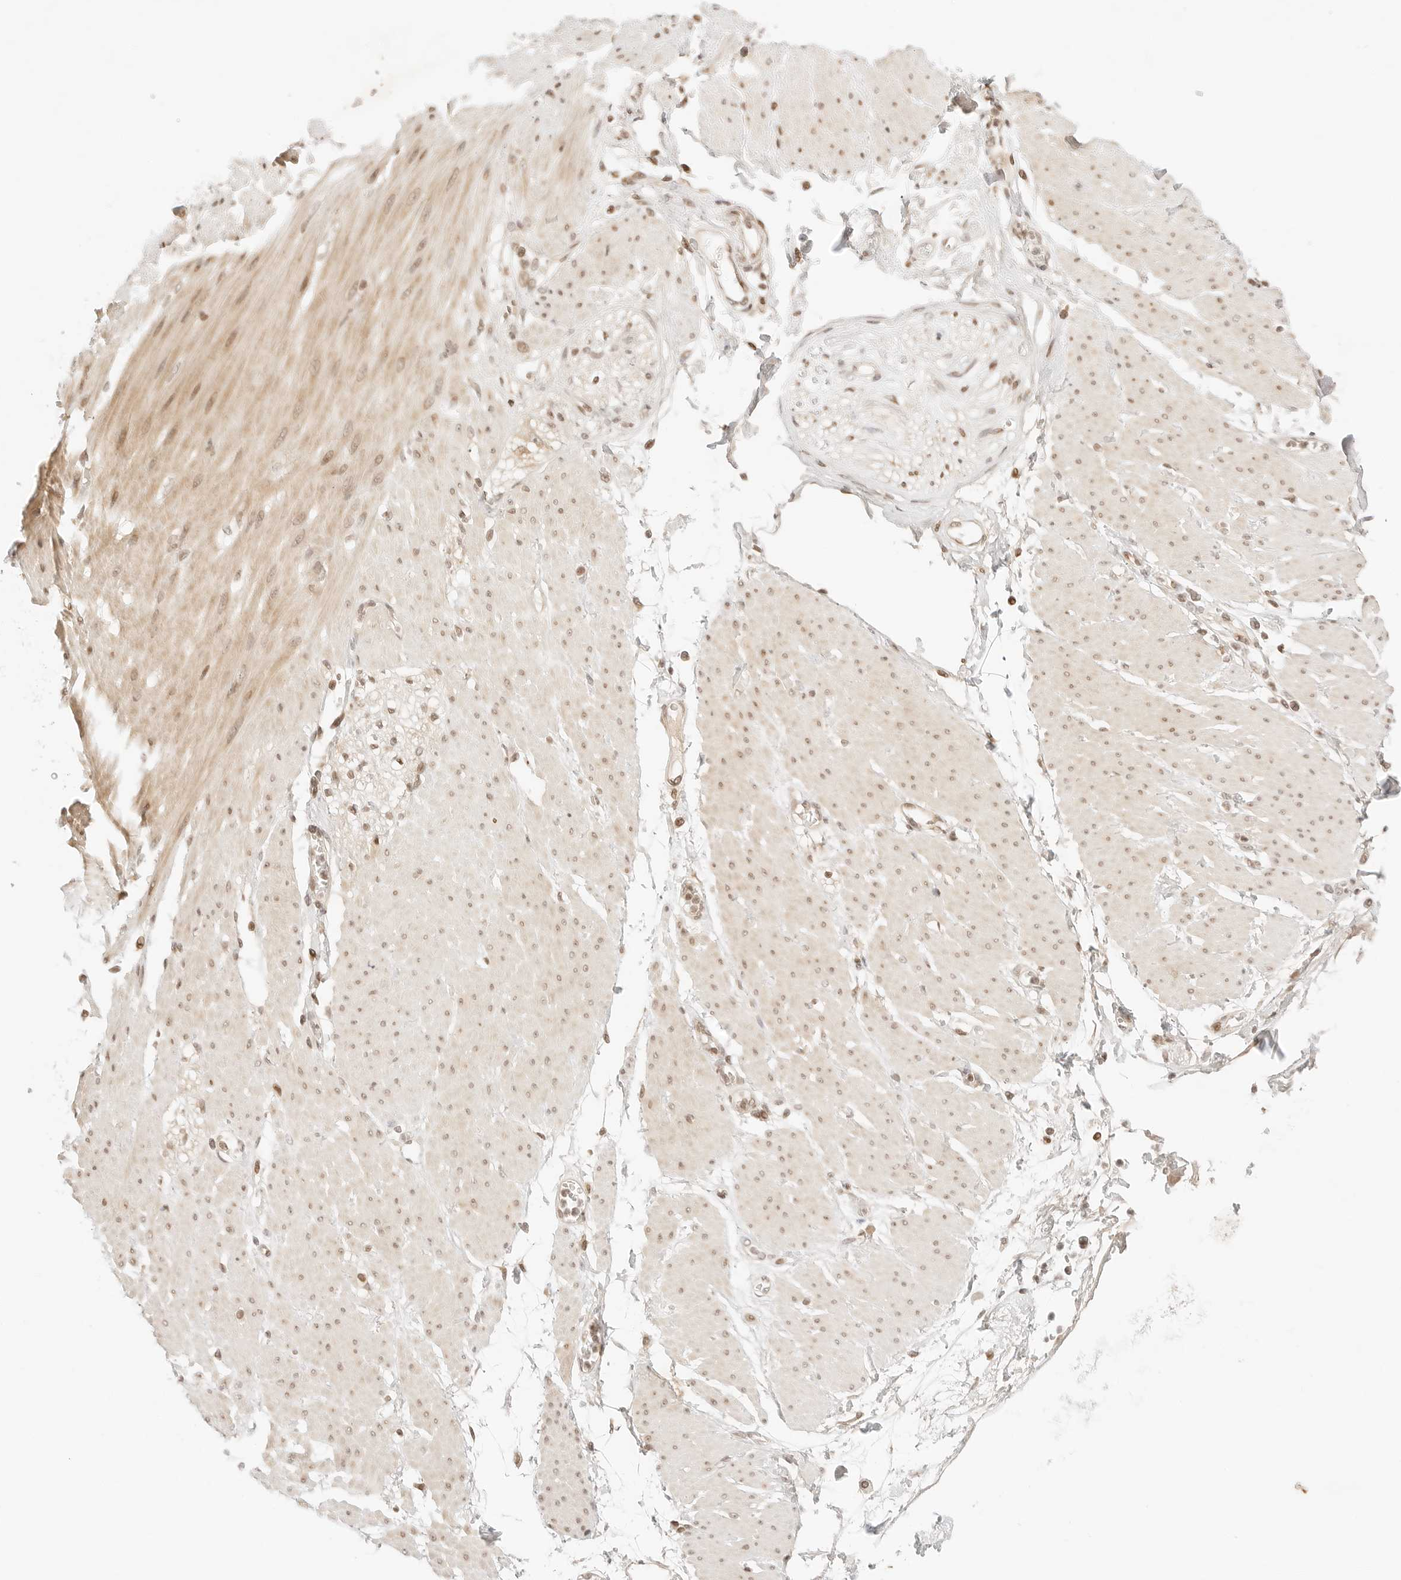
{"staining": {"intensity": "moderate", "quantity": "25%-75%", "location": "cytoplasmic/membranous,nuclear"}, "tissue": "adipose tissue", "cell_type": "Adipocytes", "image_type": "normal", "snomed": [{"axis": "morphology", "description": "Normal tissue, NOS"}, {"axis": "morphology", "description": "Adenocarcinoma, NOS"}, {"axis": "topography", "description": "Duodenum"}, {"axis": "topography", "description": "Peripheral nerve tissue"}], "caption": "Unremarkable adipose tissue was stained to show a protein in brown. There is medium levels of moderate cytoplasmic/membranous,nuclear positivity in approximately 25%-75% of adipocytes.", "gene": "RPS6KL1", "patient": {"sex": "female", "age": 60}}